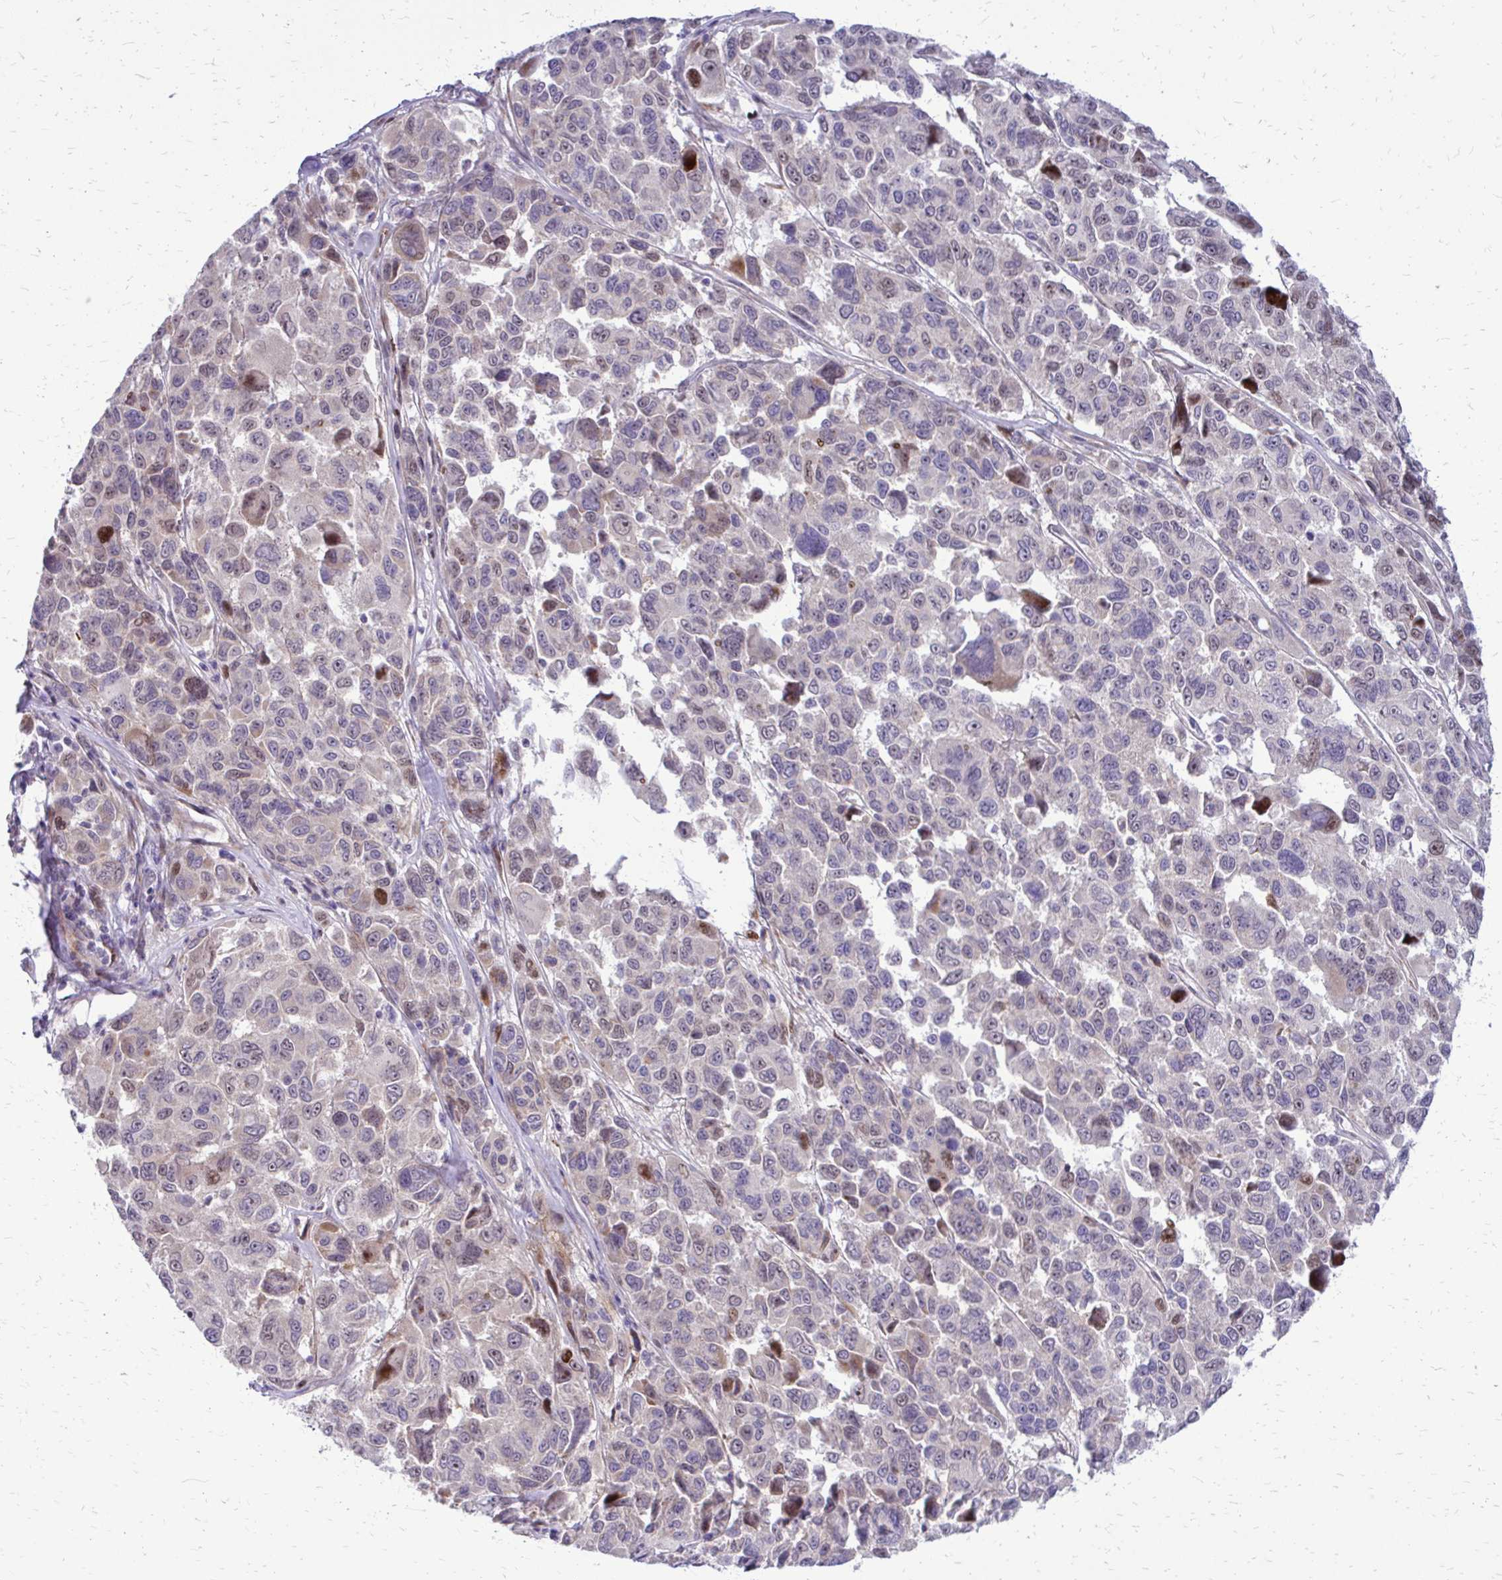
{"staining": {"intensity": "weak", "quantity": "<25%", "location": "cytoplasmic/membranous,nuclear"}, "tissue": "melanoma", "cell_type": "Tumor cells", "image_type": "cancer", "snomed": [{"axis": "morphology", "description": "Malignant melanoma, NOS"}, {"axis": "topography", "description": "Skin"}], "caption": "High power microscopy image of an immunohistochemistry (IHC) photomicrograph of melanoma, revealing no significant expression in tumor cells.", "gene": "PPDPFL", "patient": {"sex": "female", "age": 66}}